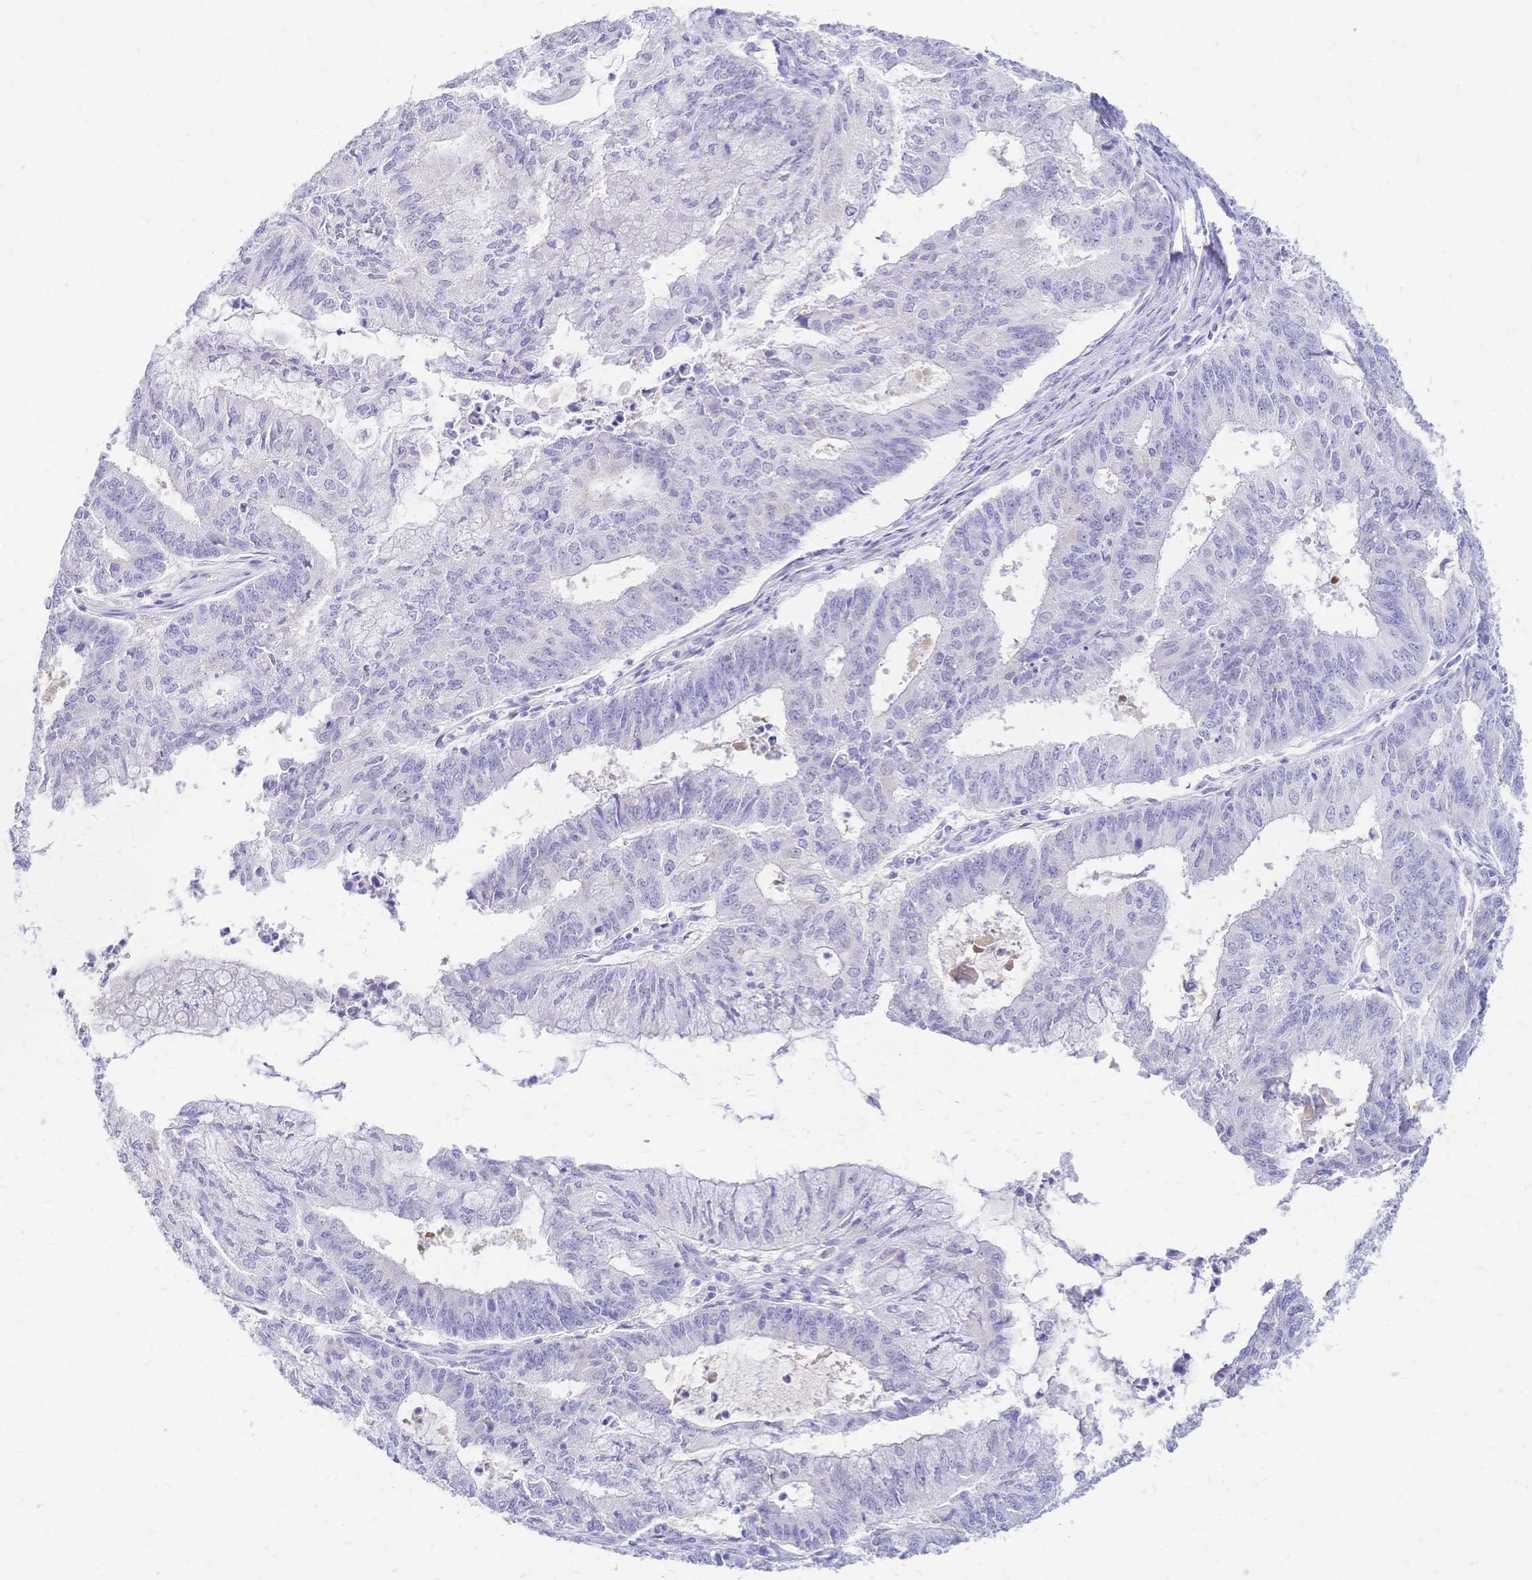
{"staining": {"intensity": "negative", "quantity": "none", "location": "none"}, "tissue": "endometrial cancer", "cell_type": "Tumor cells", "image_type": "cancer", "snomed": [{"axis": "morphology", "description": "Adenocarcinoma, NOS"}, {"axis": "topography", "description": "Endometrium"}], "caption": "DAB (3,3'-diaminobenzidine) immunohistochemical staining of adenocarcinoma (endometrial) exhibits no significant staining in tumor cells.", "gene": "FA2H", "patient": {"sex": "female", "age": 61}}